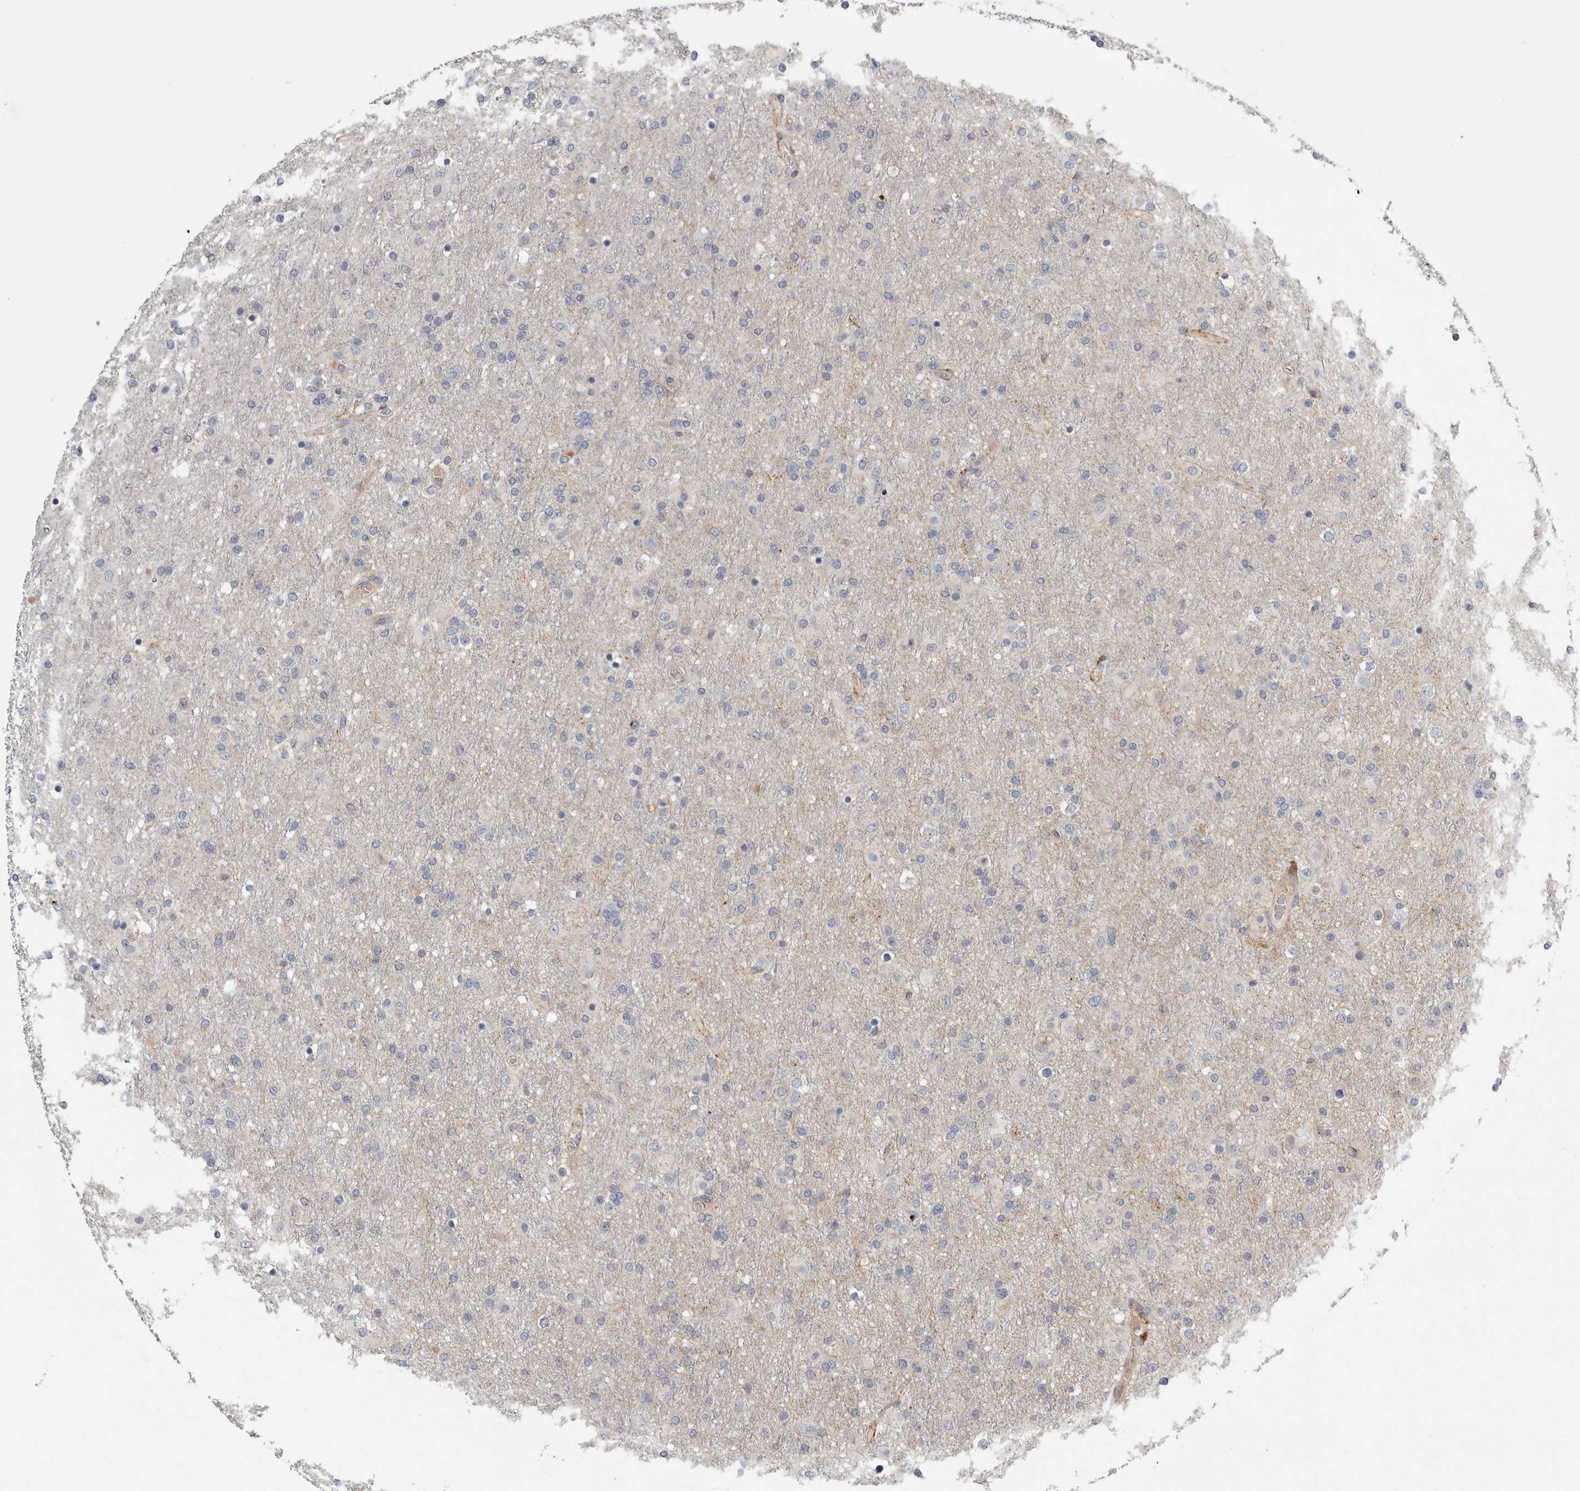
{"staining": {"intensity": "negative", "quantity": "none", "location": "none"}, "tissue": "glioma", "cell_type": "Tumor cells", "image_type": "cancer", "snomed": [{"axis": "morphology", "description": "Glioma, malignant, Low grade"}, {"axis": "topography", "description": "Brain"}], "caption": "An immunohistochemistry histopathology image of glioma is shown. There is no staining in tumor cells of glioma.", "gene": "SDC3", "patient": {"sex": "male", "age": 65}}